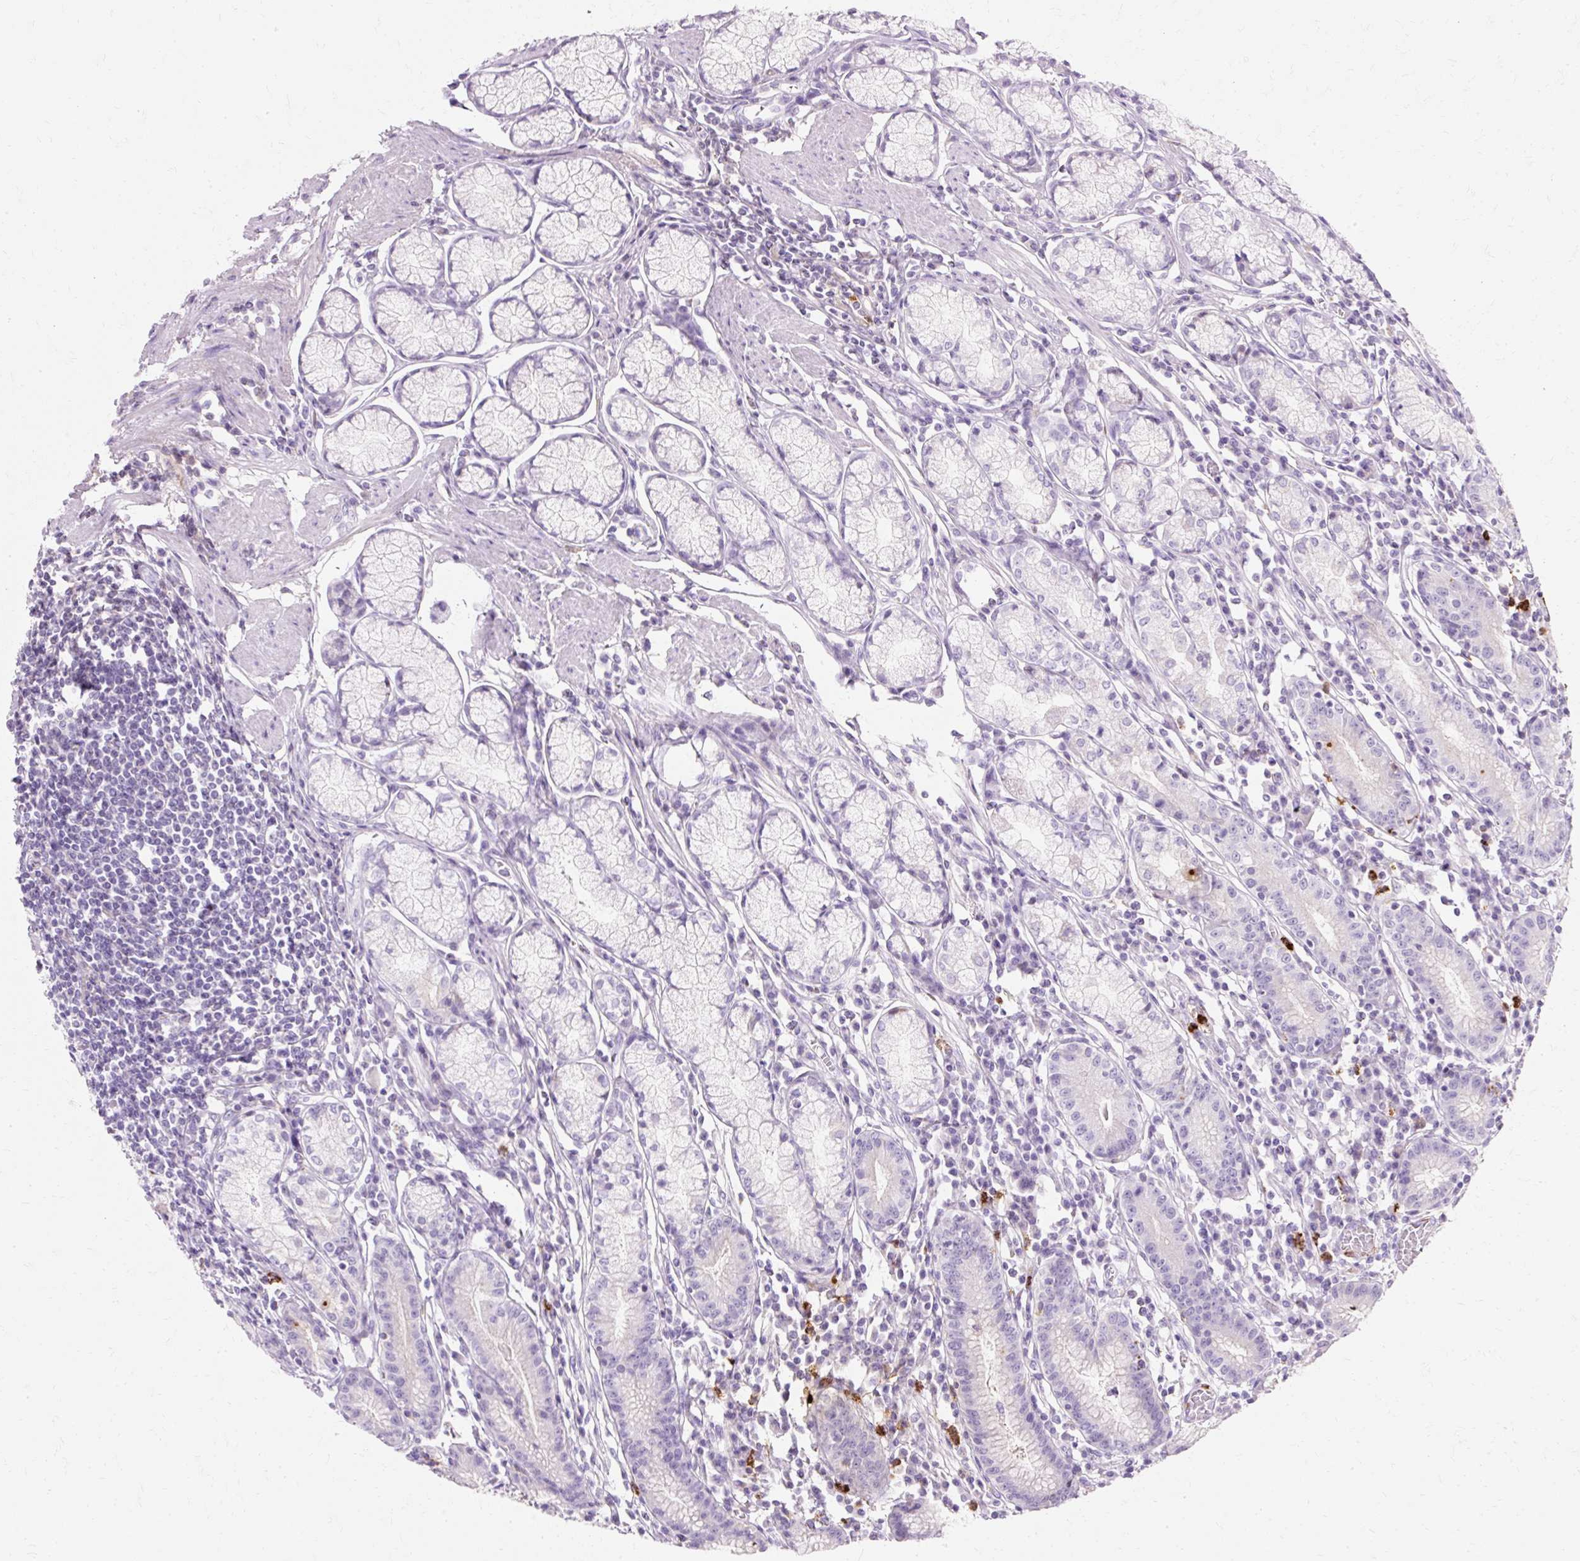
{"staining": {"intensity": "negative", "quantity": "none", "location": "none"}, "tissue": "stomach", "cell_type": "Glandular cells", "image_type": "normal", "snomed": [{"axis": "morphology", "description": "Normal tissue, NOS"}, {"axis": "topography", "description": "Stomach"}], "caption": "Immunohistochemistry (IHC) photomicrograph of normal stomach: stomach stained with DAB exhibits no significant protein expression in glandular cells.", "gene": "DEFA1B", "patient": {"sex": "male", "age": 55}}